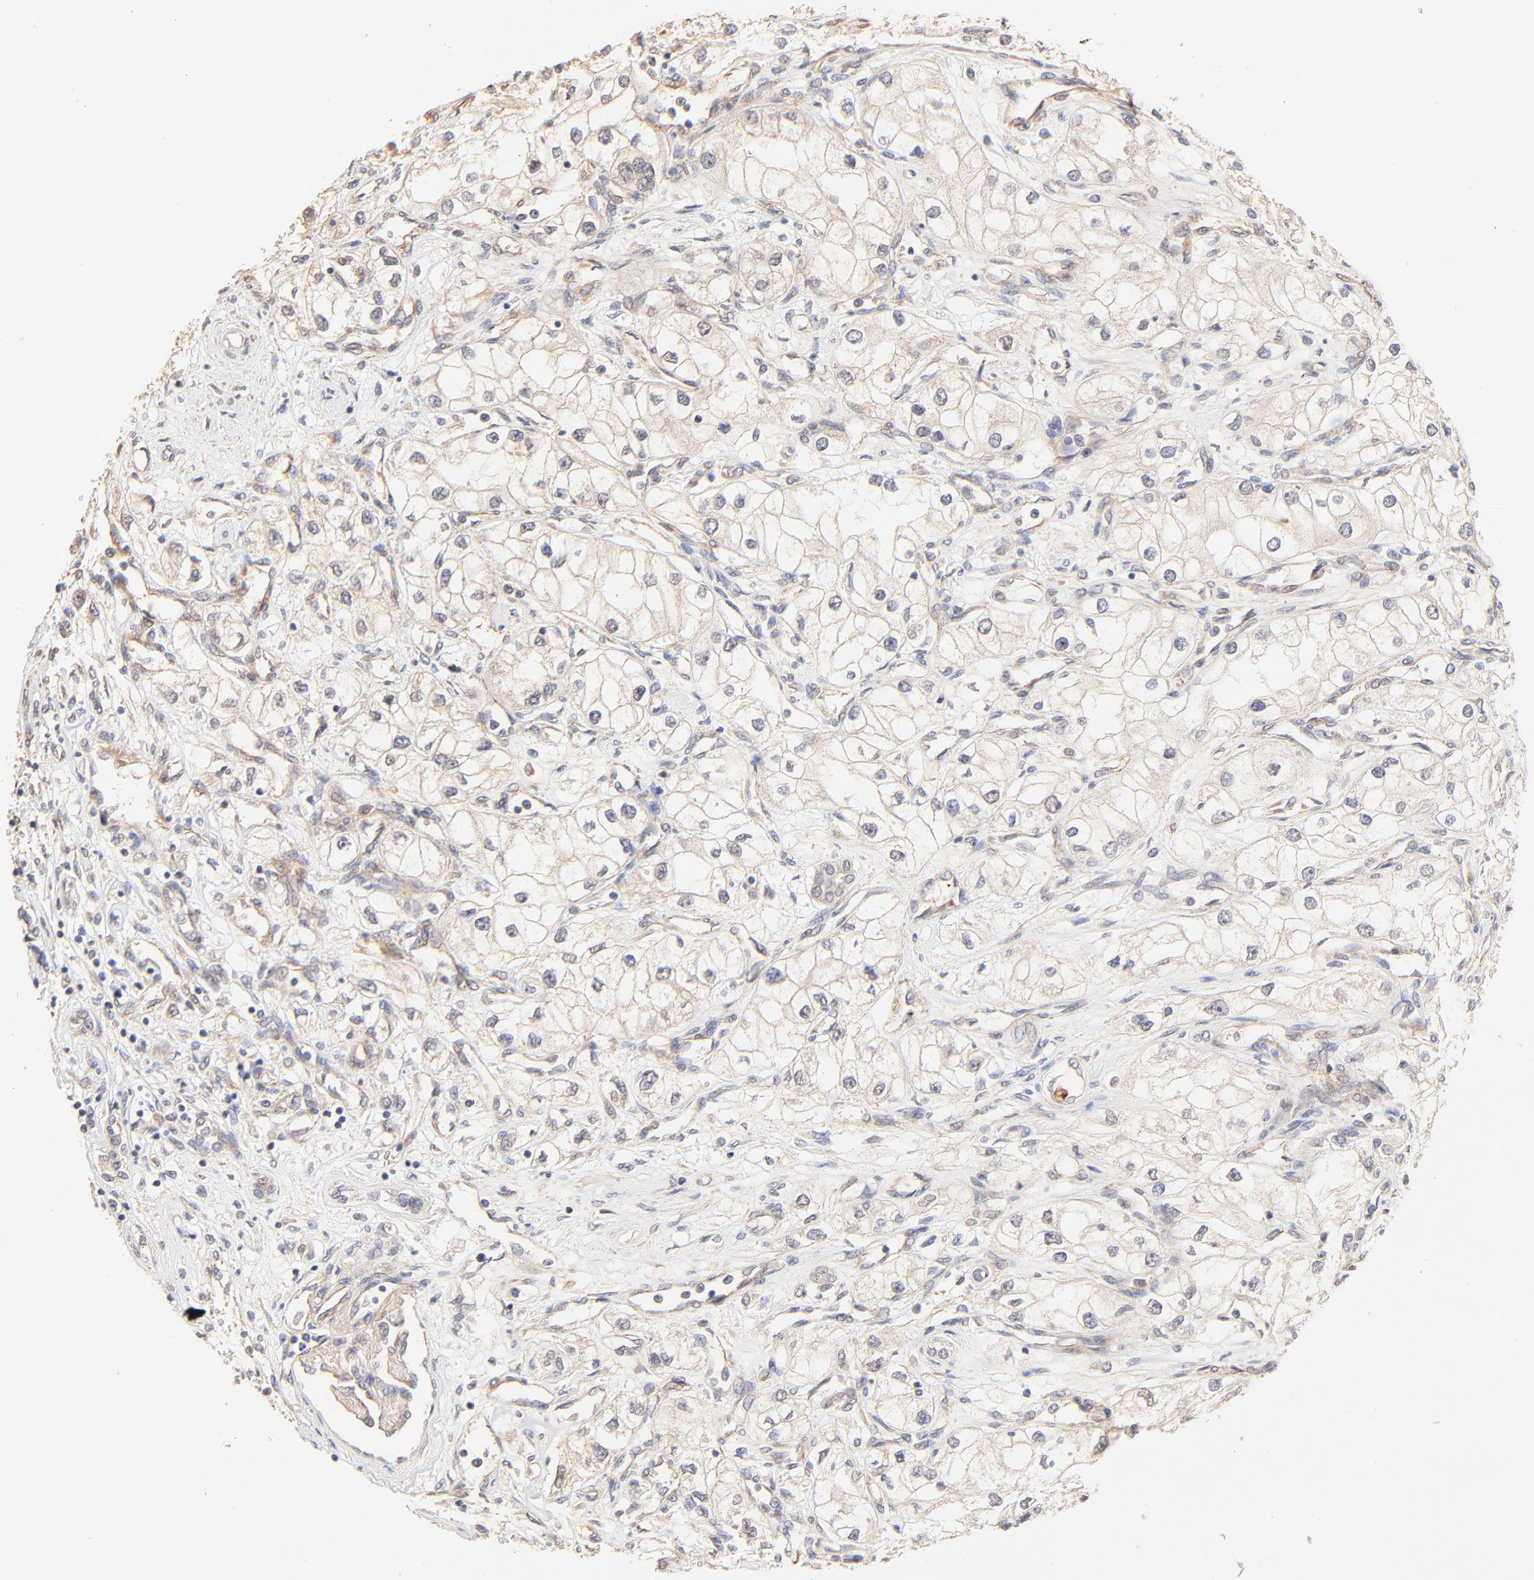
{"staining": {"intensity": "weak", "quantity": "25%-75%", "location": "cytoplasmic/membranous"}, "tissue": "renal cancer", "cell_type": "Tumor cells", "image_type": "cancer", "snomed": [{"axis": "morphology", "description": "Adenocarcinoma, NOS"}, {"axis": "topography", "description": "Kidney"}], "caption": "Renal cancer (adenocarcinoma) stained with a protein marker displays weak staining in tumor cells.", "gene": "TNFAIP3", "patient": {"sex": "male", "age": 57}}